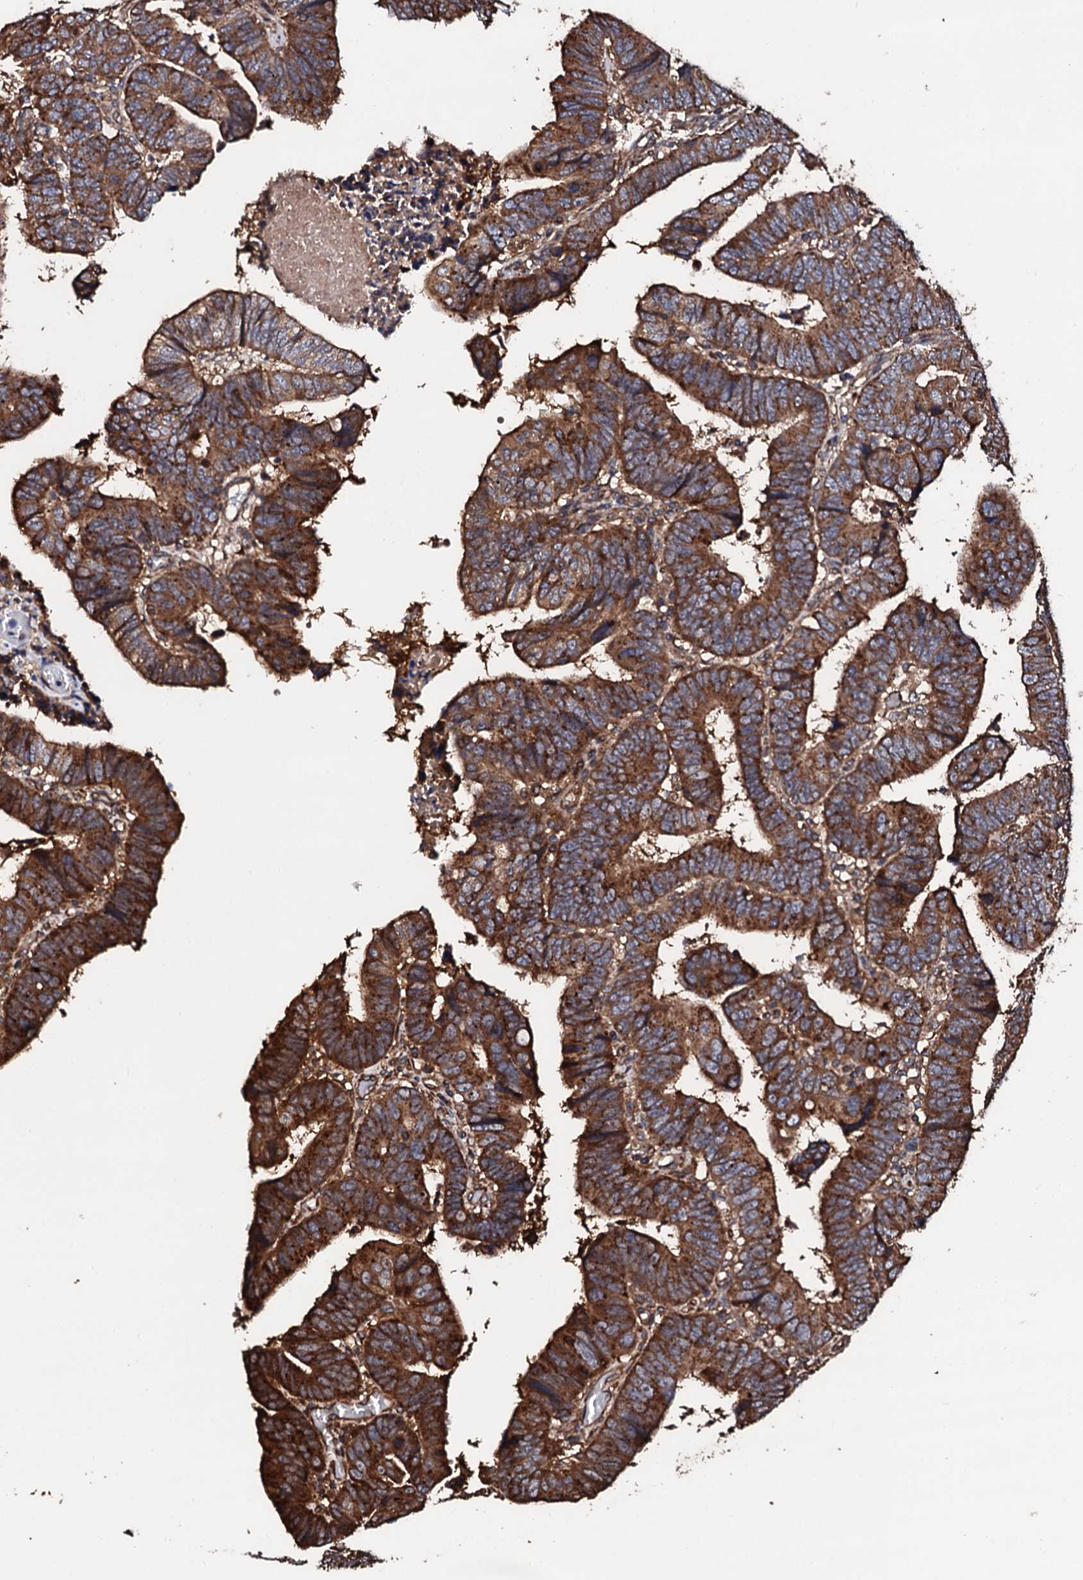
{"staining": {"intensity": "strong", "quantity": ">75%", "location": "cytoplasmic/membranous"}, "tissue": "colorectal cancer", "cell_type": "Tumor cells", "image_type": "cancer", "snomed": [{"axis": "morphology", "description": "Normal tissue, NOS"}, {"axis": "morphology", "description": "Adenocarcinoma, NOS"}, {"axis": "topography", "description": "Rectum"}], "caption": "Immunohistochemistry of human colorectal cancer displays high levels of strong cytoplasmic/membranous expression in approximately >75% of tumor cells.", "gene": "CKAP5", "patient": {"sex": "female", "age": 65}}